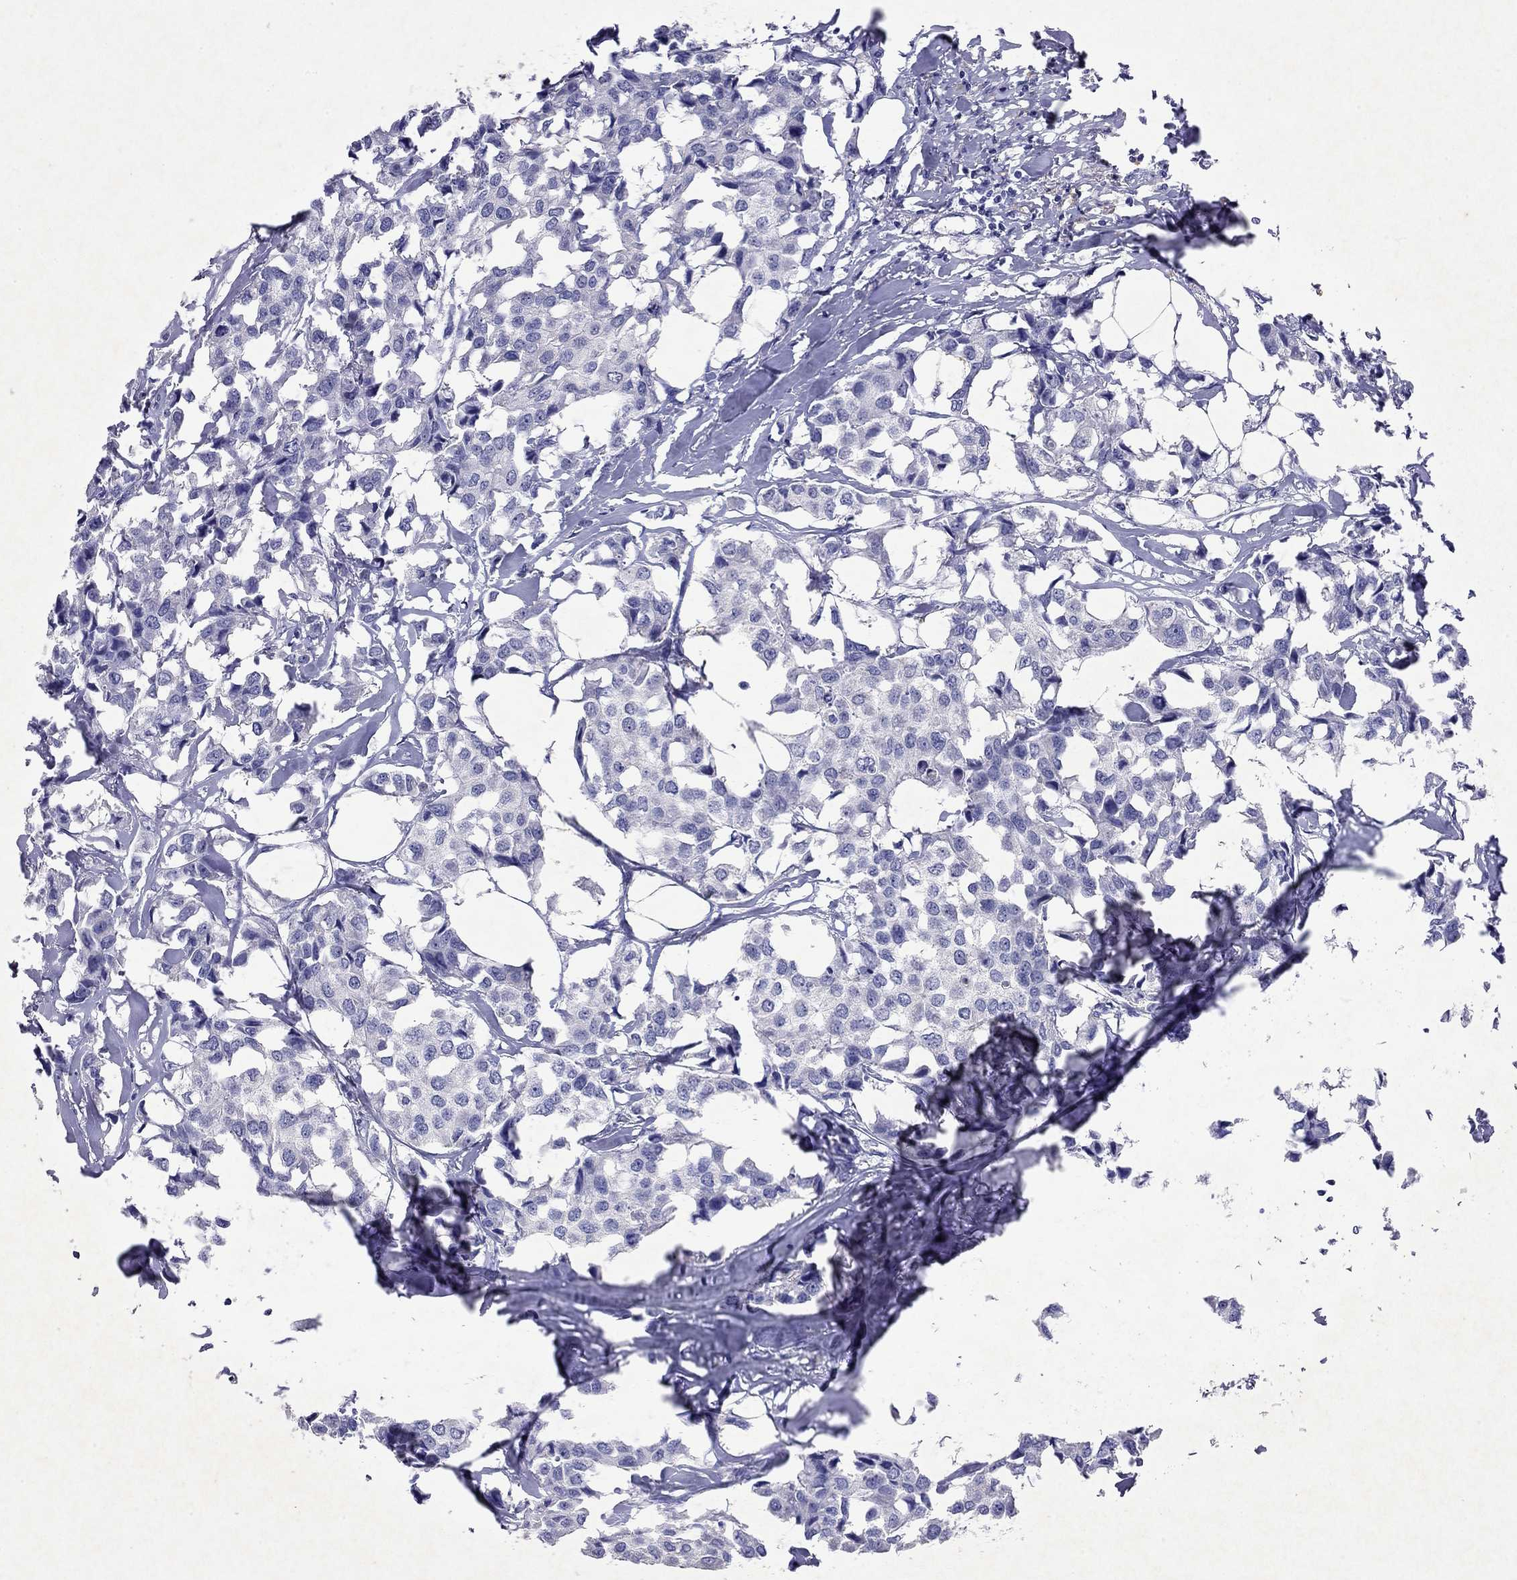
{"staining": {"intensity": "negative", "quantity": "none", "location": "none"}, "tissue": "breast cancer", "cell_type": "Tumor cells", "image_type": "cancer", "snomed": [{"axis": "morphology", "description": "Duct carcinoma"}, {"axis": "topography", "description": "Breast"}], "caption": "Tumor cells show no significant expression in breast cancer.", "gene": "ARMC12", "patient": {"sex": "female", "age": 80}}